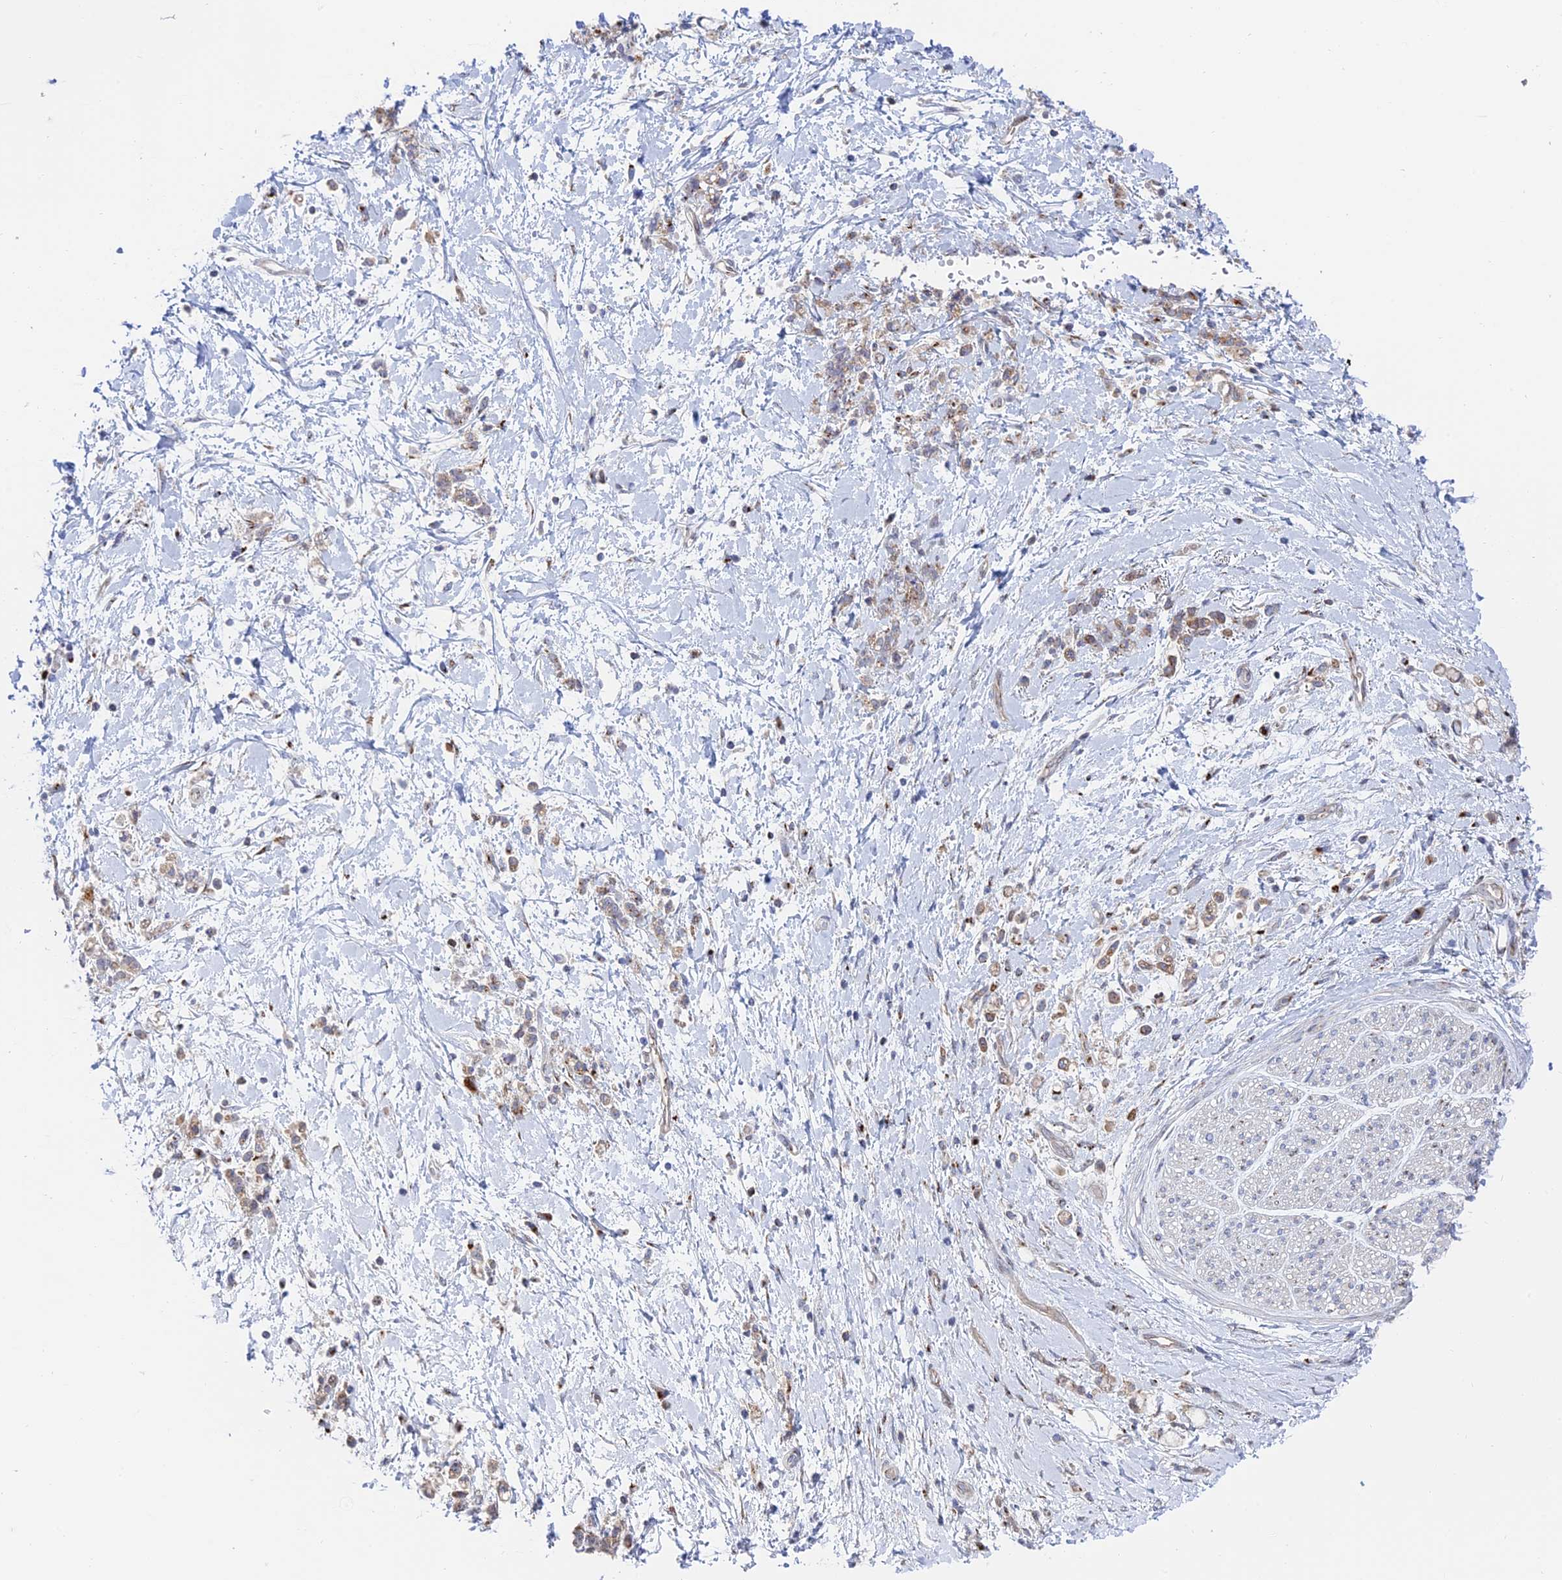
{"staining": {"intensity": "weak", "quantity": ">75%", "location": "cytoplasmic/membranous"}, "tissue": "stomach cancer", "cell_type": "Tumor cells", "image_type": "cancer", "snomed": [{"axis": "morphology", "description": "Adenocarcinoma, NOS"}, {"axis": "topography", "description": "Stomach"}], "caption": "A brown stain highlights weak cytoplasmic/membranous expression of a protein in stomach adenocarcinoma tumor cells.", "gene": "HS2ST1", "patient": {"sex": "female", "age": 60}}